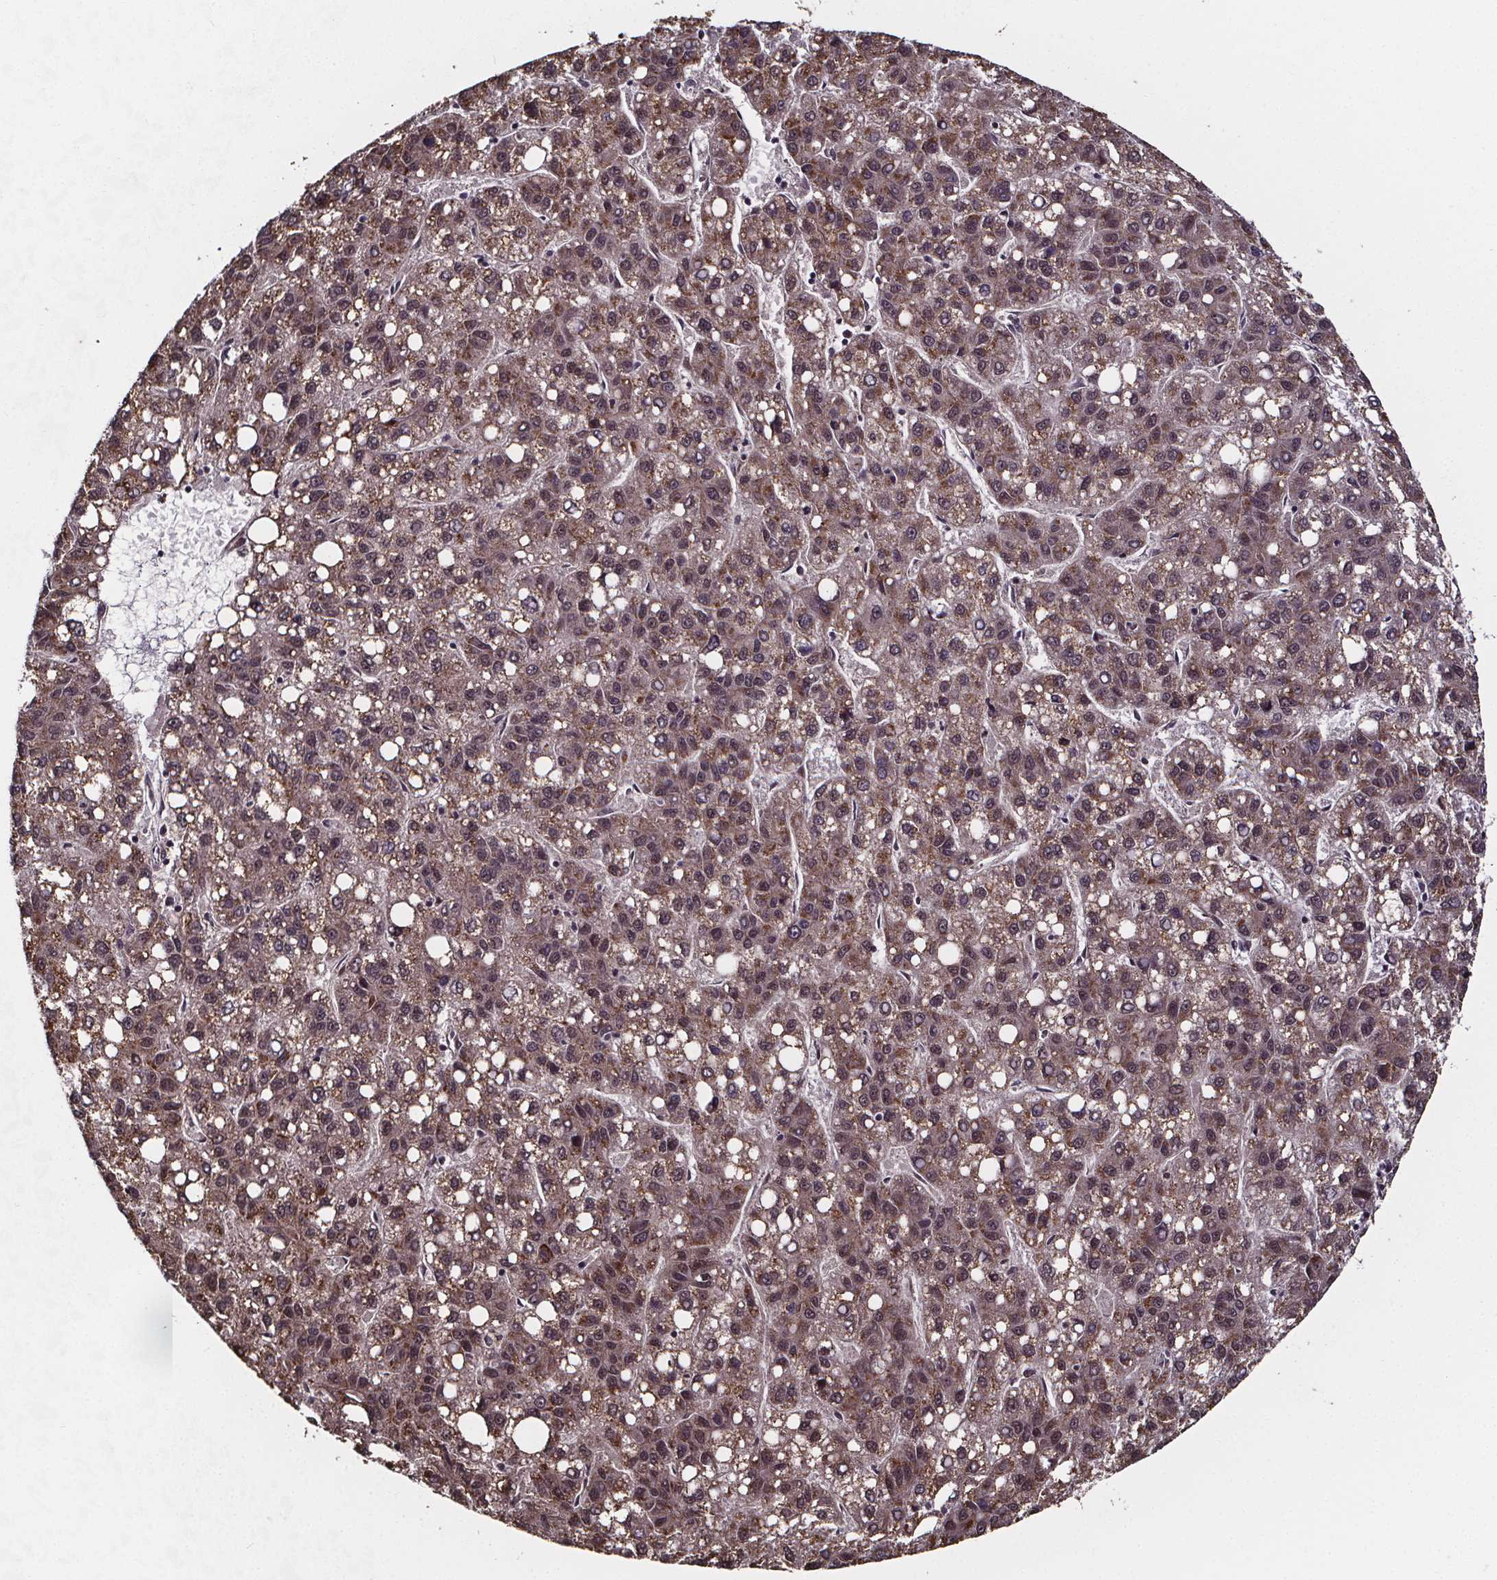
{"staining": {"intensity": "weak", "quantity": ">75%", "location": "cytoplasmic/membranous,nuclear"}, "tissue": "liver cancer", "cell_type": "Tumor cells", "image_type": "cancer", "snomed": [{"axis": "morphology", "description": "Carcinoma, Hepatocellular, NOS"}, {"axis": "topography", "description": "Liver"}], "caption": "Weak cytoplasmic/membranous and nuclear positivity for a protein is present in about >75% of tumor cells of liver cancer using IHC.", "gene": "DDIT3", "patient": {"sex": "female", "age": 82}}